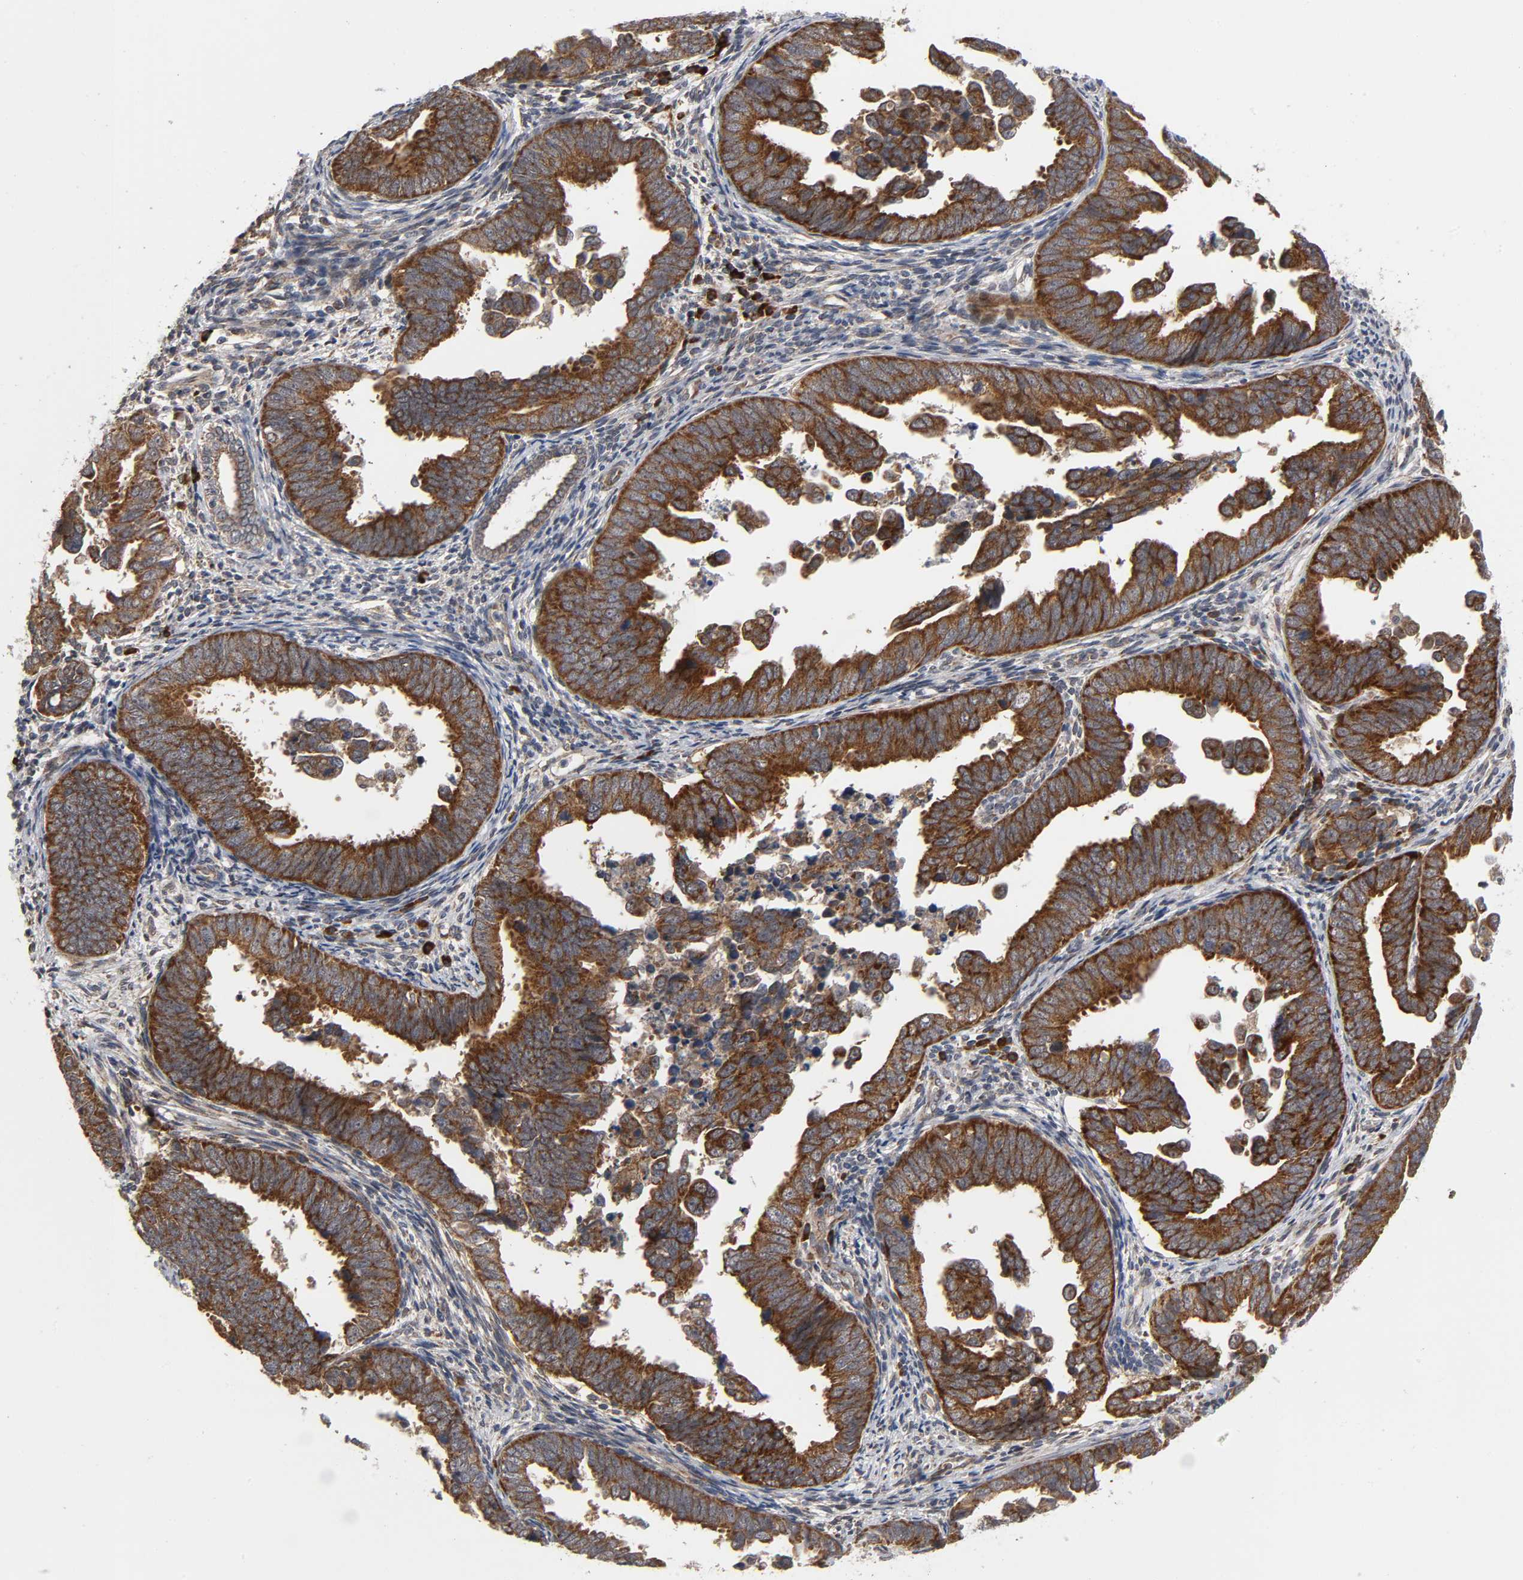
{"staining": {"intensity": "strong", "quantity": ">75%", "location": "cytoplasmic/membranous"}, "tissue": "endometrial cancer", "cell_type": "Tumor cells", "image_type": "cancer", "snomed": [{"axis": "morphology", "description": "Adenocarcinoma, NOS"}, {"axis": "topography", "description": "Endometrium"}], "caption": "Protein analysis of endometrial adenocarcinoma tissue displays strong cytoplasmic/membranous staining in approximately >75% of tumor cells. The staining was performed using DAB, with brown indicating positive protein expression. Nuclei are stained blue with hematoxylin.", "gene": "SLC30A9", "patient": {"sex": "female", "age": 75}}